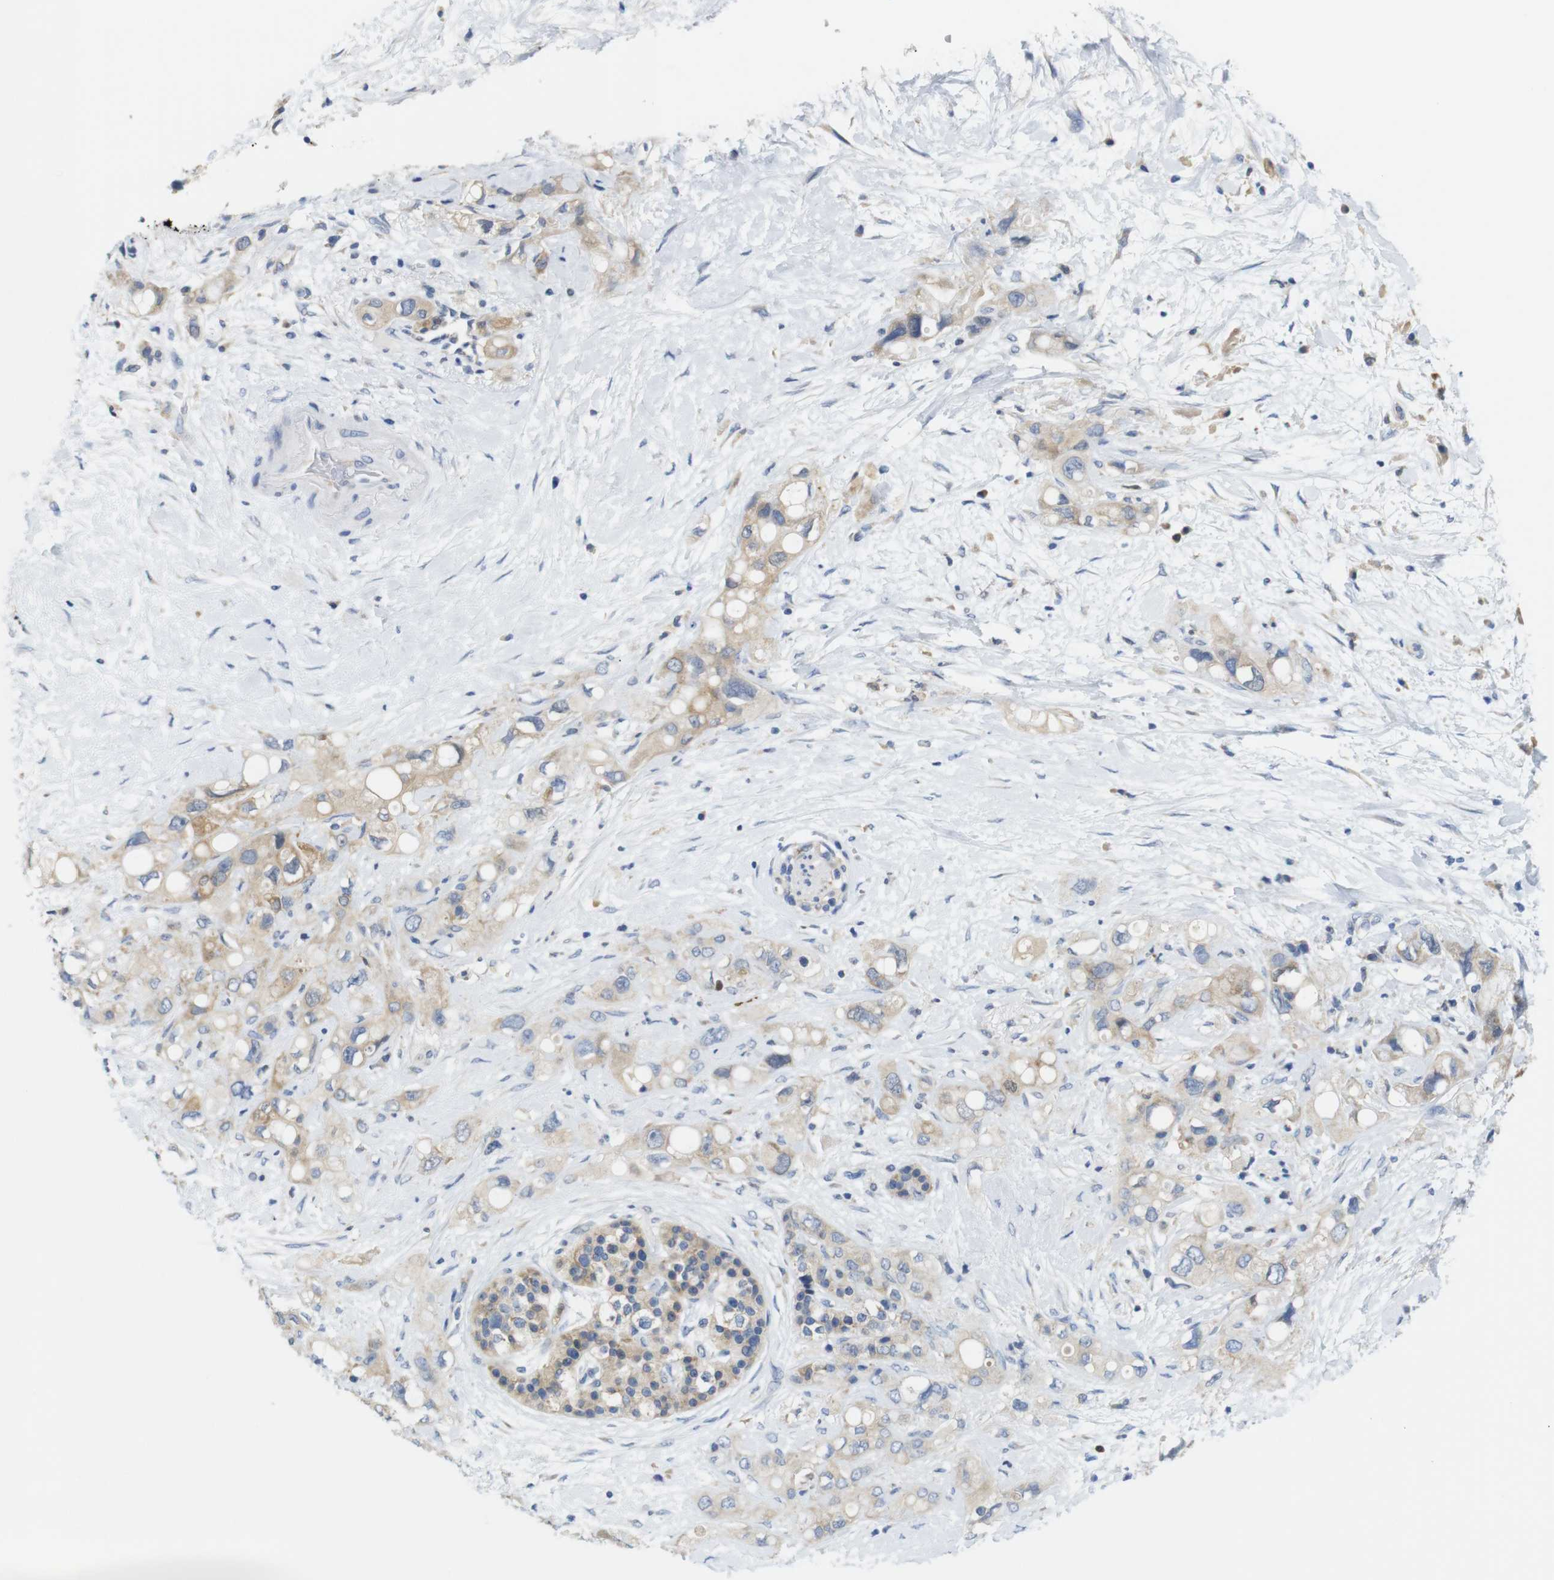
{"staining": {"intensity": "weak", "quantity": ">75%", "location": "cytoplasmic/membranous"}, "tissue": "pancreatic cancer", "cell_type": "Tumor cells", "image_type": "cancer", "snomed": [{"axis": "morphology", "description": "Adenocarcinoma, NOS"}, {"axis": "topography", "description": "Pancreas"}], "caption": "There is low levels of weak cytoplasmic/membranous expression in tumor cells of pancreatic cancer, as demonstrated by immunohistochemical staining (brown color).", "gene": "NEBL", "patient": {"sex": "female", "age": 56}}